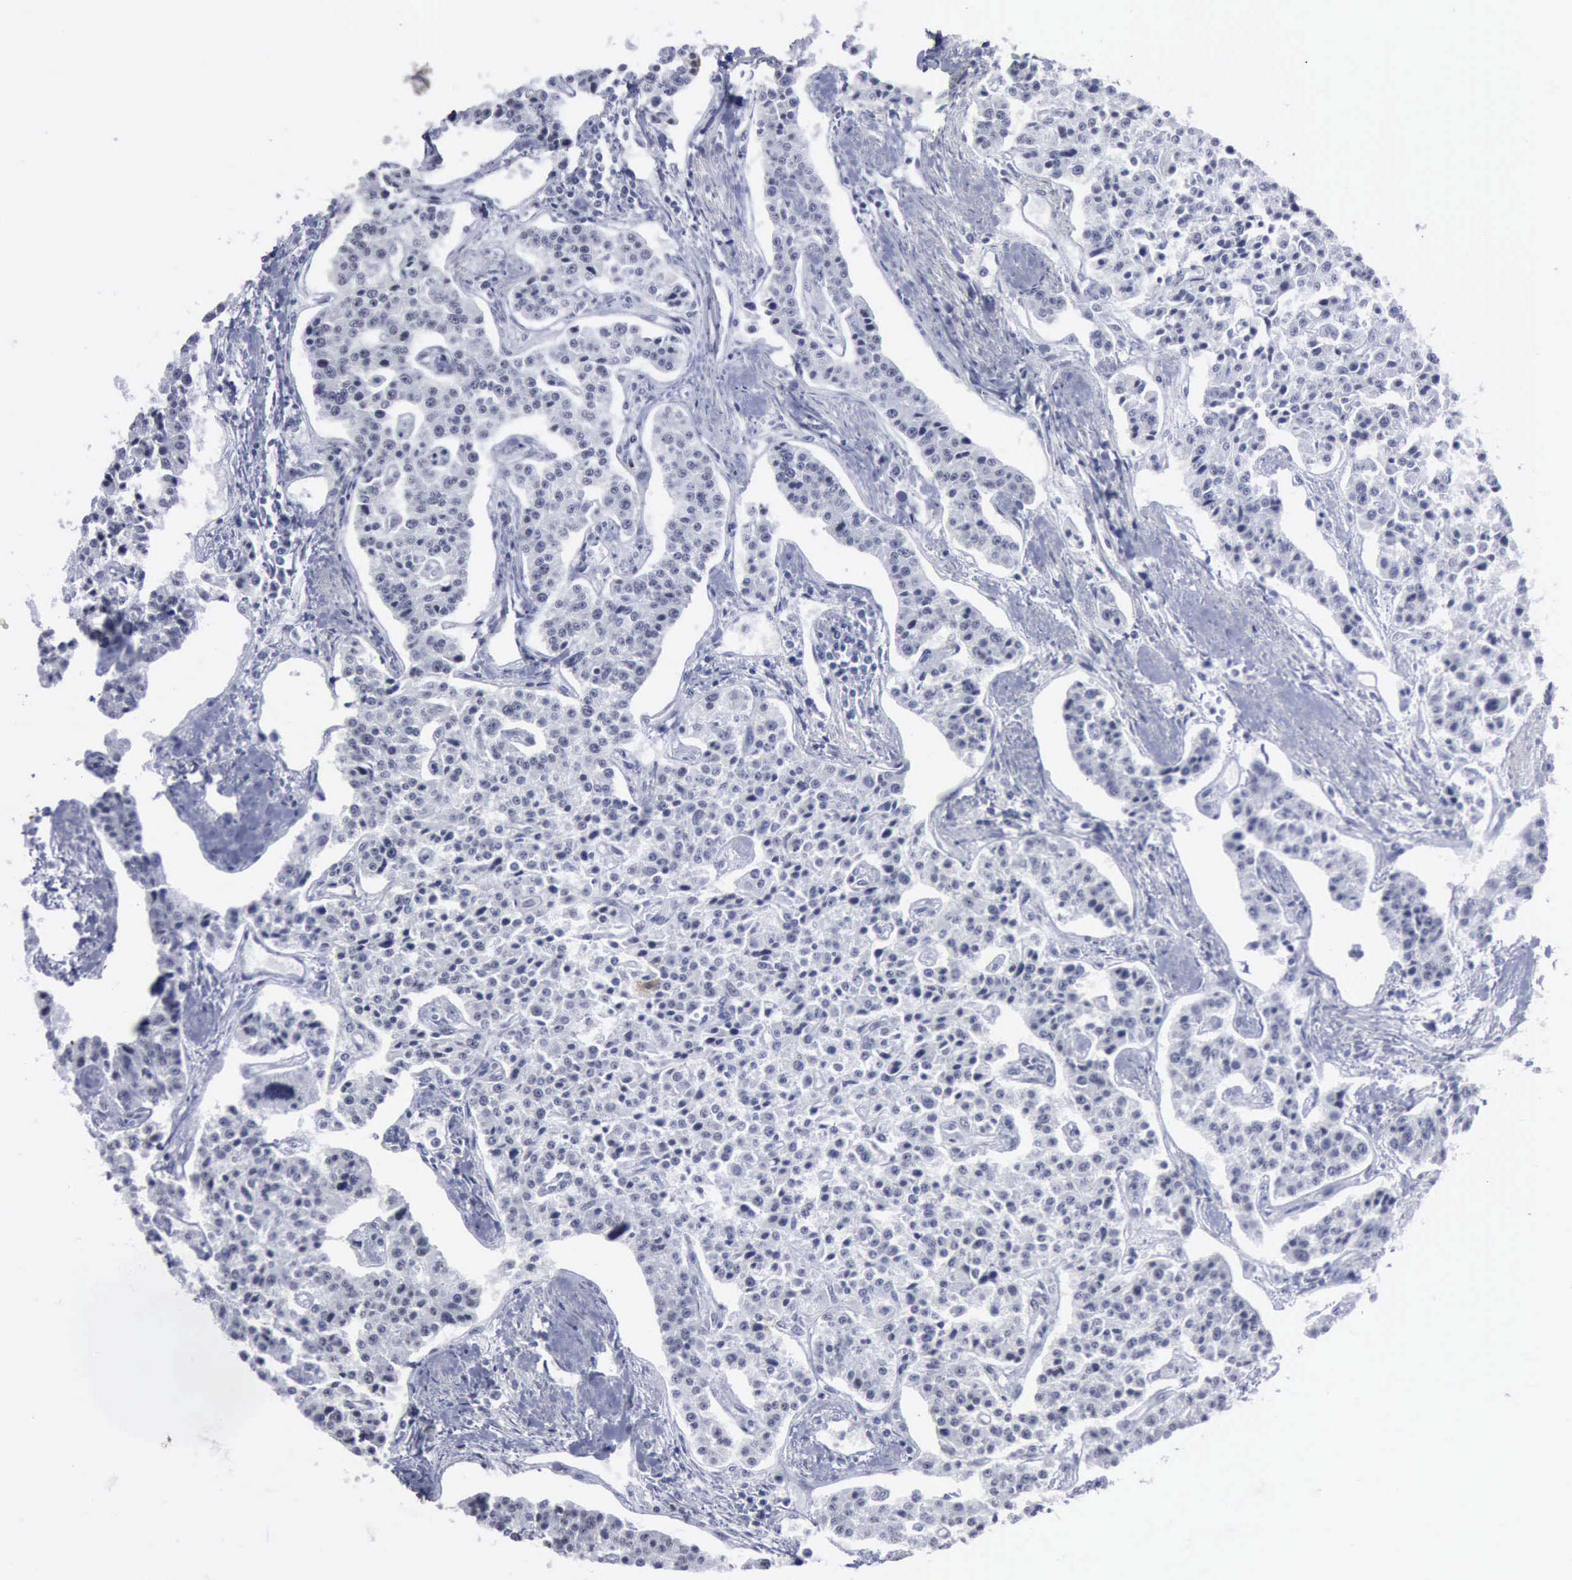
{"staining": {"intensity": "negative", "quantity": "none", "location": "none"}, "tissue": "carcinoid", "cell_type": "Tumor cells", "image_type": "cancer", "snomed": [{"axis": "morphology", "description": "Carcinoid, malignant, NOS"}, {"axis": "topography", "description": "Stomach"}], "caption": "Immunohistochemistry (IHC) of carcinoid exhibits no expression in tumor cells.", "gene": "BRD1", "patient": {"sex": "female", "age": 76}}